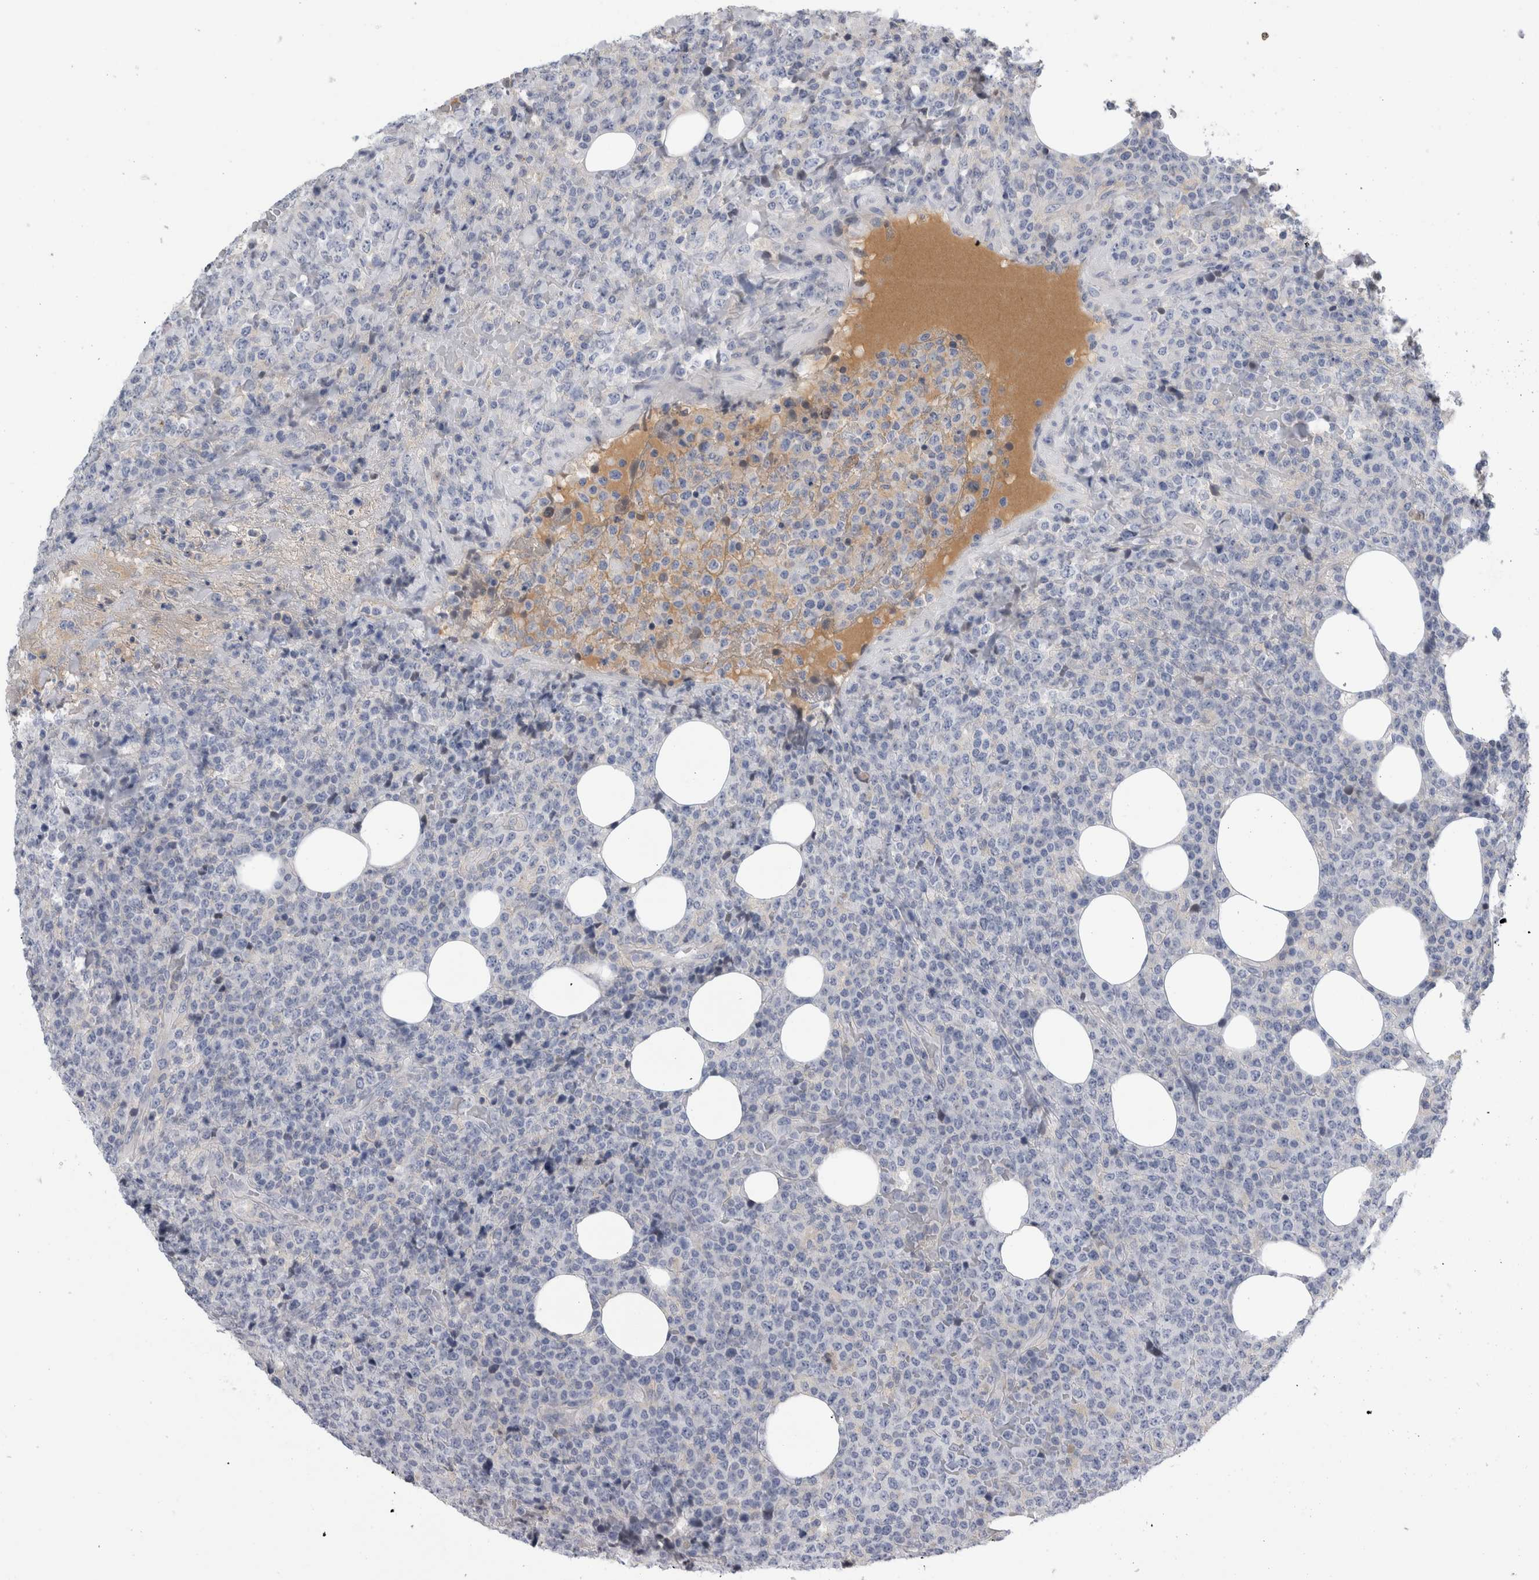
{"staining": {"intensity": "negative", "quantity": "none", "location": "none"}, "tissue": "lymphoma", "cell_type": "Tumor cells", "image_type": "cancer", "snomed": [{"axis": "morphology", "description": "Malignant lymphoma, non-Hodgkin's type, High grade"}, {"axis": "topography", "description": "Lymph node"}], "caption": "An immunohistochemistry (IHC) micrograph of lymphoma is shown. There is no staining in tumor cells of lymphoma.", "gene": "ANKFY1", "patient": {"sex": "male", "age": 13}}